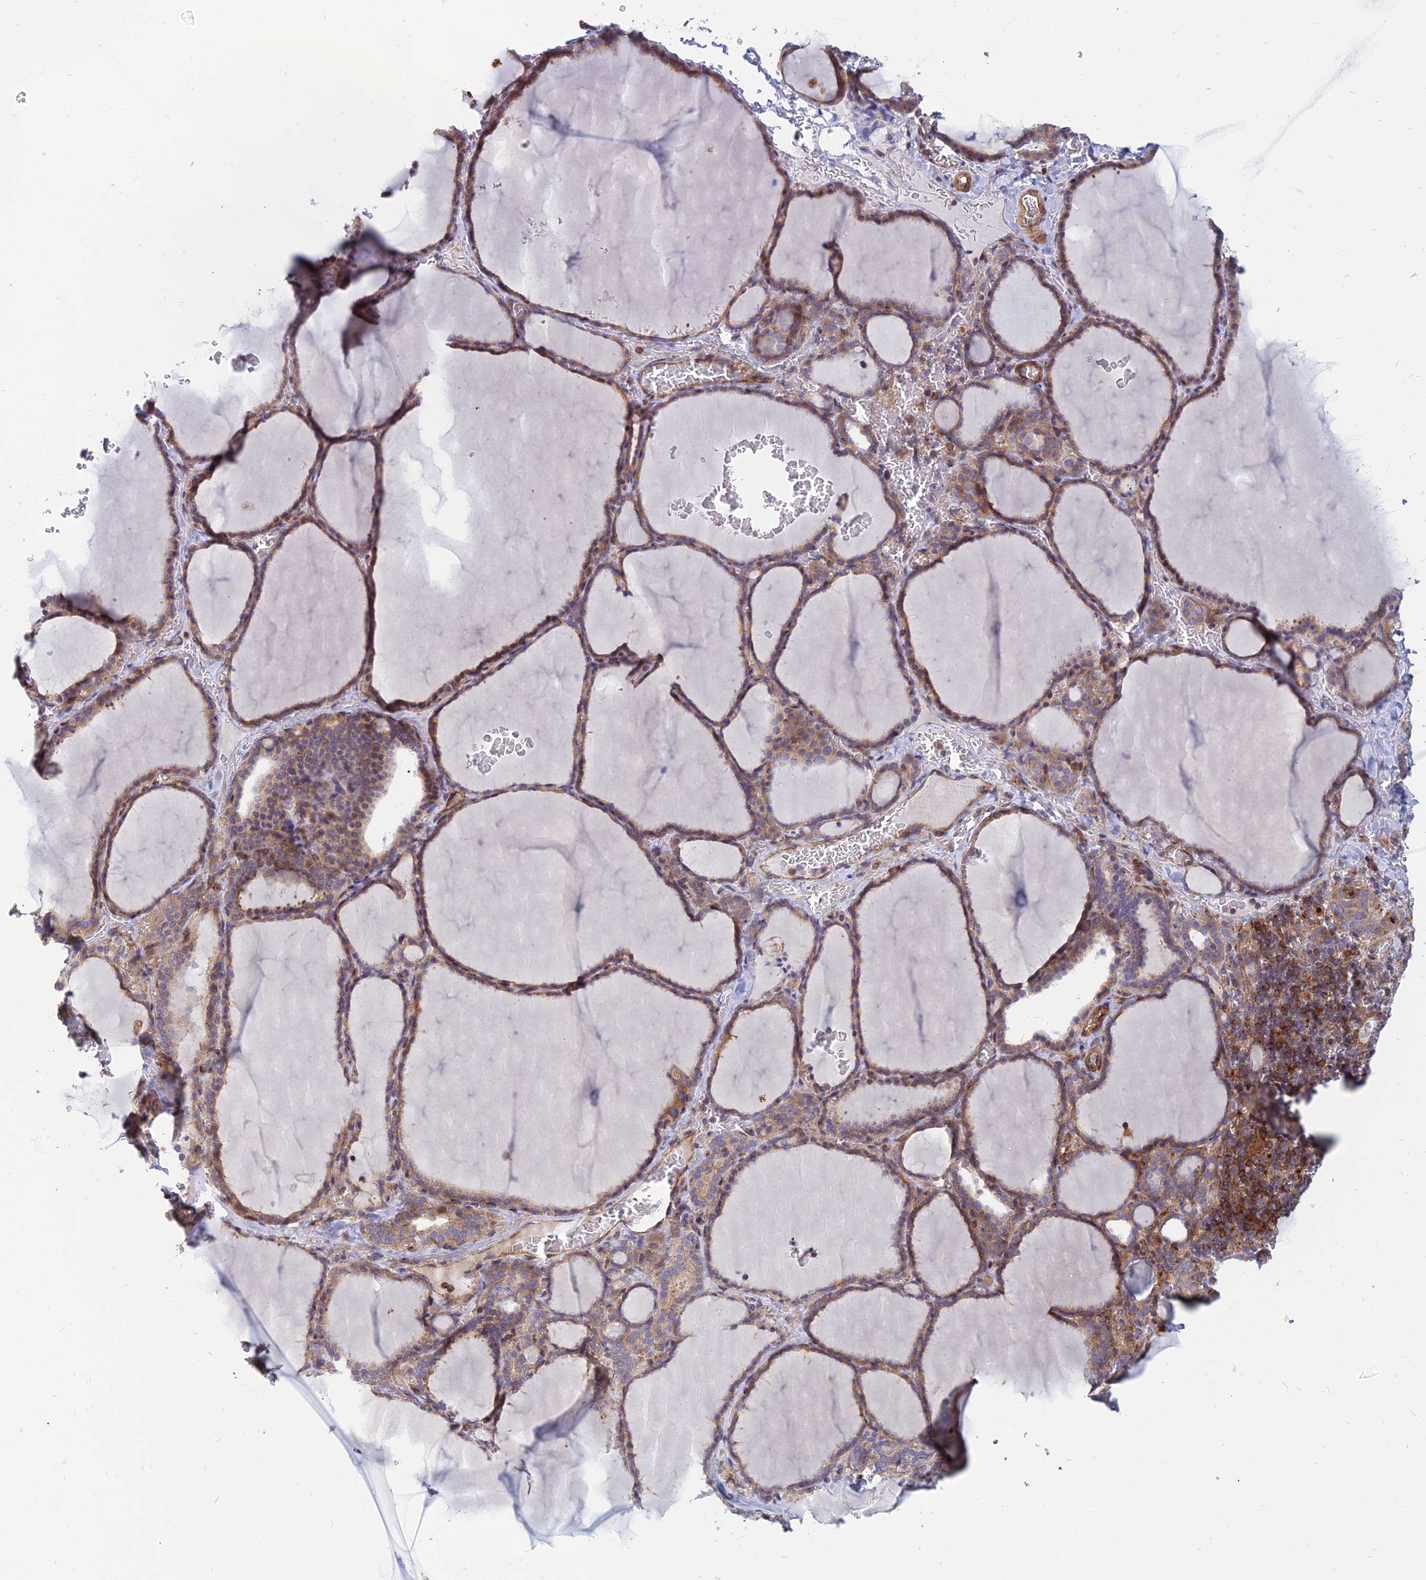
{"staining": {"intensity": "weak", "quantity": ">75%", "location": "cytoplasmic/membranous"}, "tissue": "thyroid gland", "cell_type": "Glandular cells", "image_type": "normal", "snomed": [{"axis": "morphology", "description": "Normal tissue, NOS"}, {"axis": "topography", "description": "Thyroid gland"}], "caption": "A low amount of weak cytoplasmic/membranous expression is seen in approximately >75% of glandular cells in normal thyroid gland. Ihc stains the protein in brown and the nuclei are stained blue.", "gene": "PHKA2", "patient": {"sex": "female", "age": 39}}